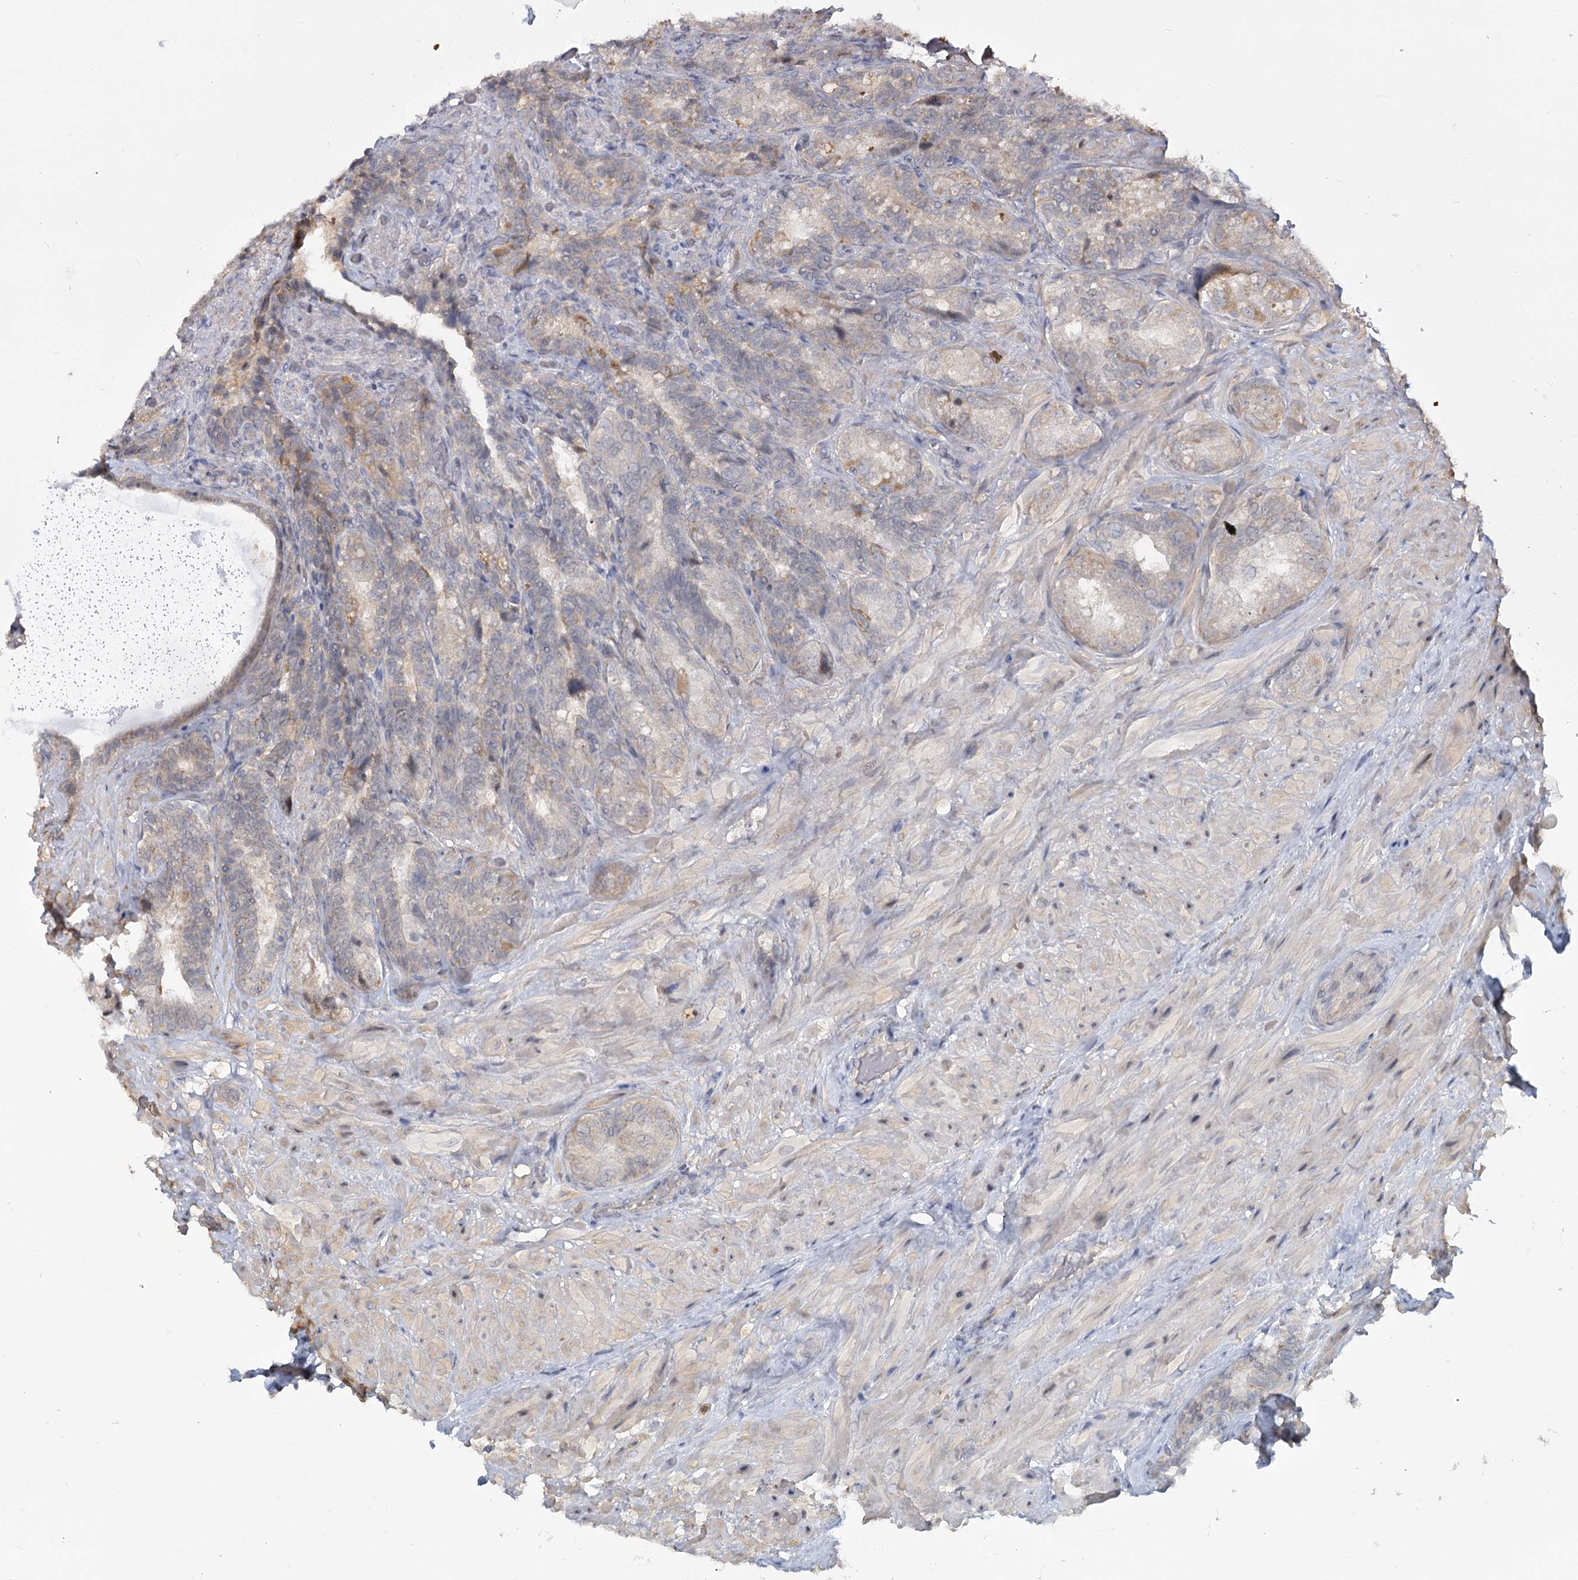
{"staining": {"intensity": "moderate", "quantity": "25%-75%", "location": "cytoplasmic/membranous"}, "tissue": "seminal vesicle", "cell_type": "Glandular cells", "image_type": "normal", "snomed": [{"axis": "morphology", "description": "Normal tissue, NOS"}, {"axis": "topography", "description": "Prostate and seminal vesicle, NOS"}, {"axis": "topography", "description": "Prostate"}, {"axis": "topography", "description": "Seminal veicle"}], "caption": "This is a photomicrograph of immunohistochemistry staining of unremarkable seminal vesicle, which shows moderate expression in the cytoplasmic/membranous of glandular cells.", "gene": "TBC1D9B", "patient": {"sex": "male", "age": 67}}